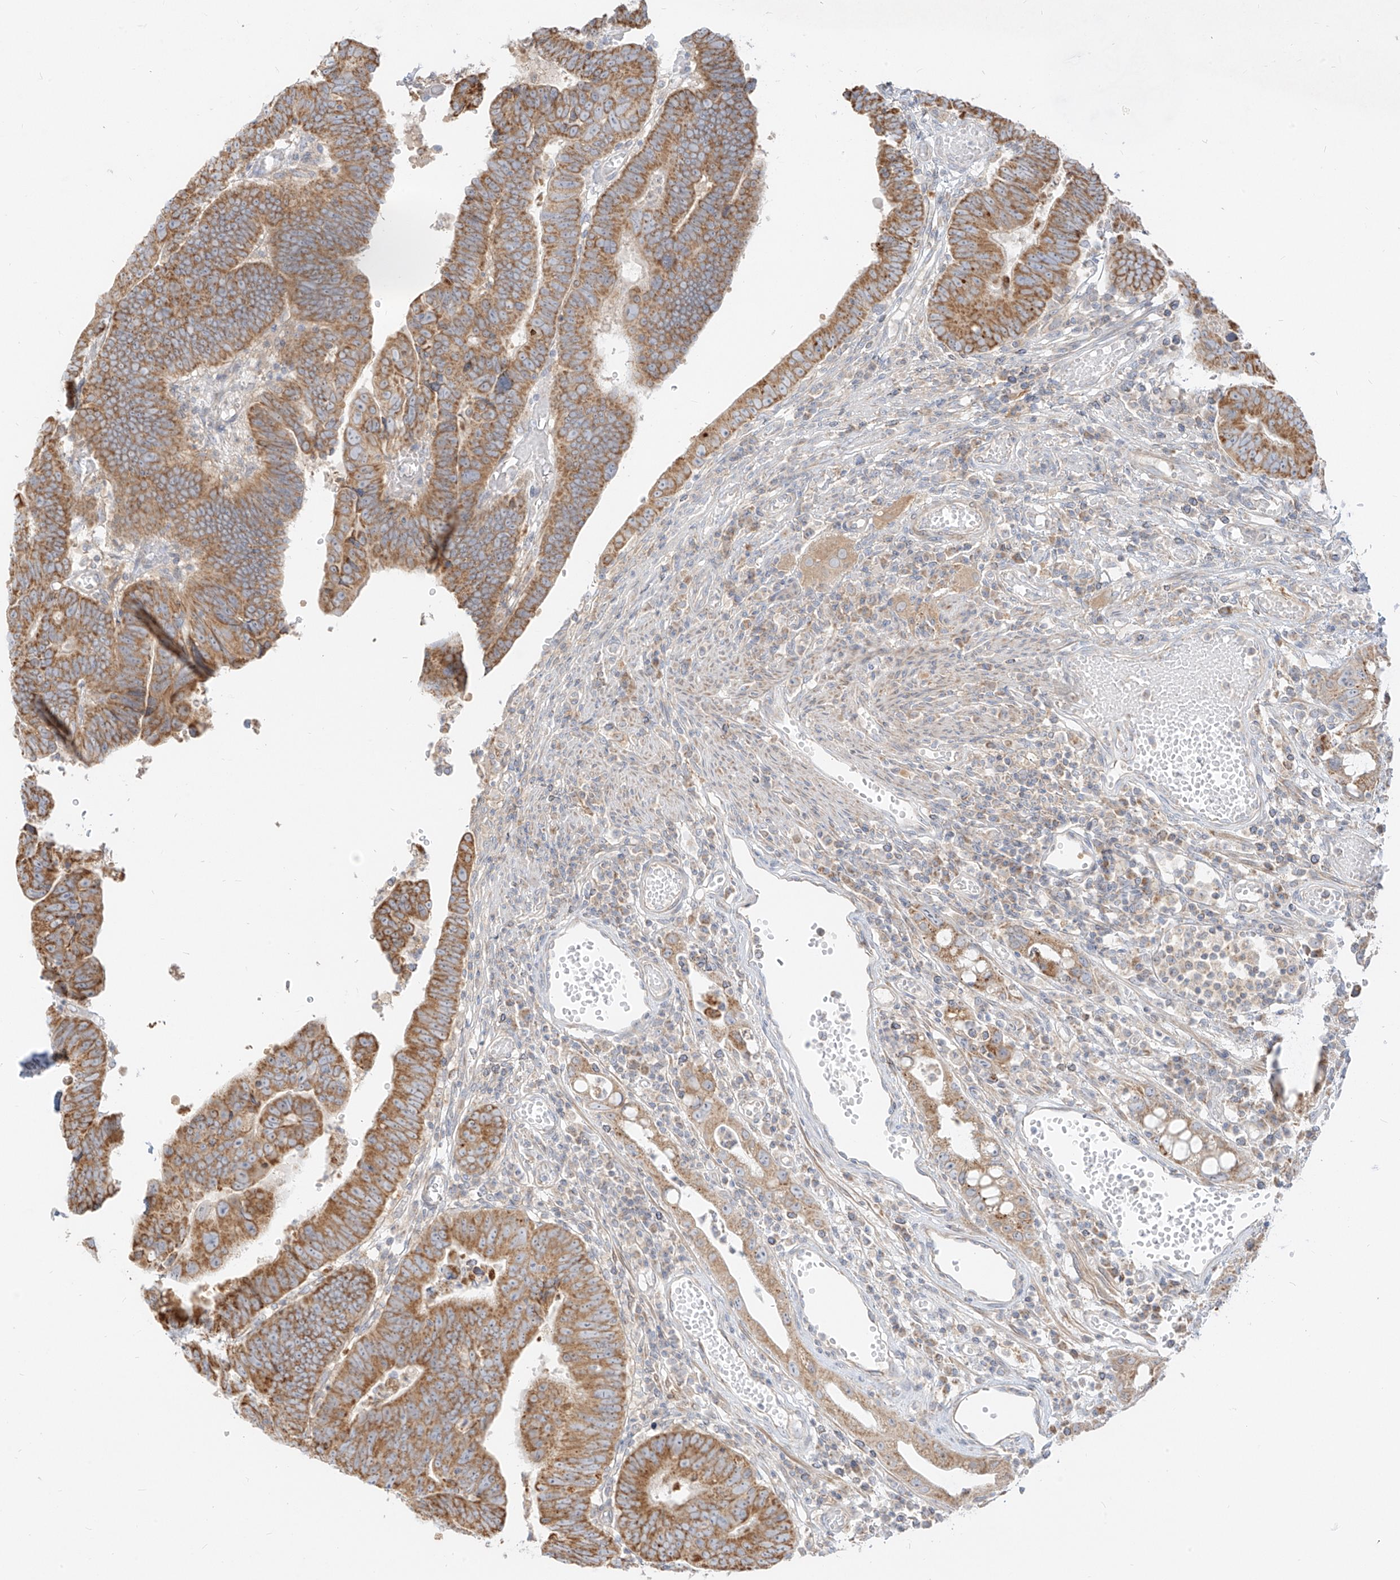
{"staining": {"intensity": "moderate", "quantity": ">75%", "location": "cytoplasmic/membranous"}, "tissue": "colorectal cancer", "cell_type": "Tumor cells", "image_type": "cancer", "snomed": [{"axis": "morphology", "description": "Adenocarcinoma, NOS"}, {"axis": "topography", "description": "Rectum"}], "caption": "IHC micrograph of colorectal cancer (adenocarcinoma) stained for a protein (brown), which exhibits medium levels of moderate cytoplasmic/membranous staining in approximately >75% of tumor cells.", "gene": "ZIM3", "patient": {"sex": "female", "age": 65}}